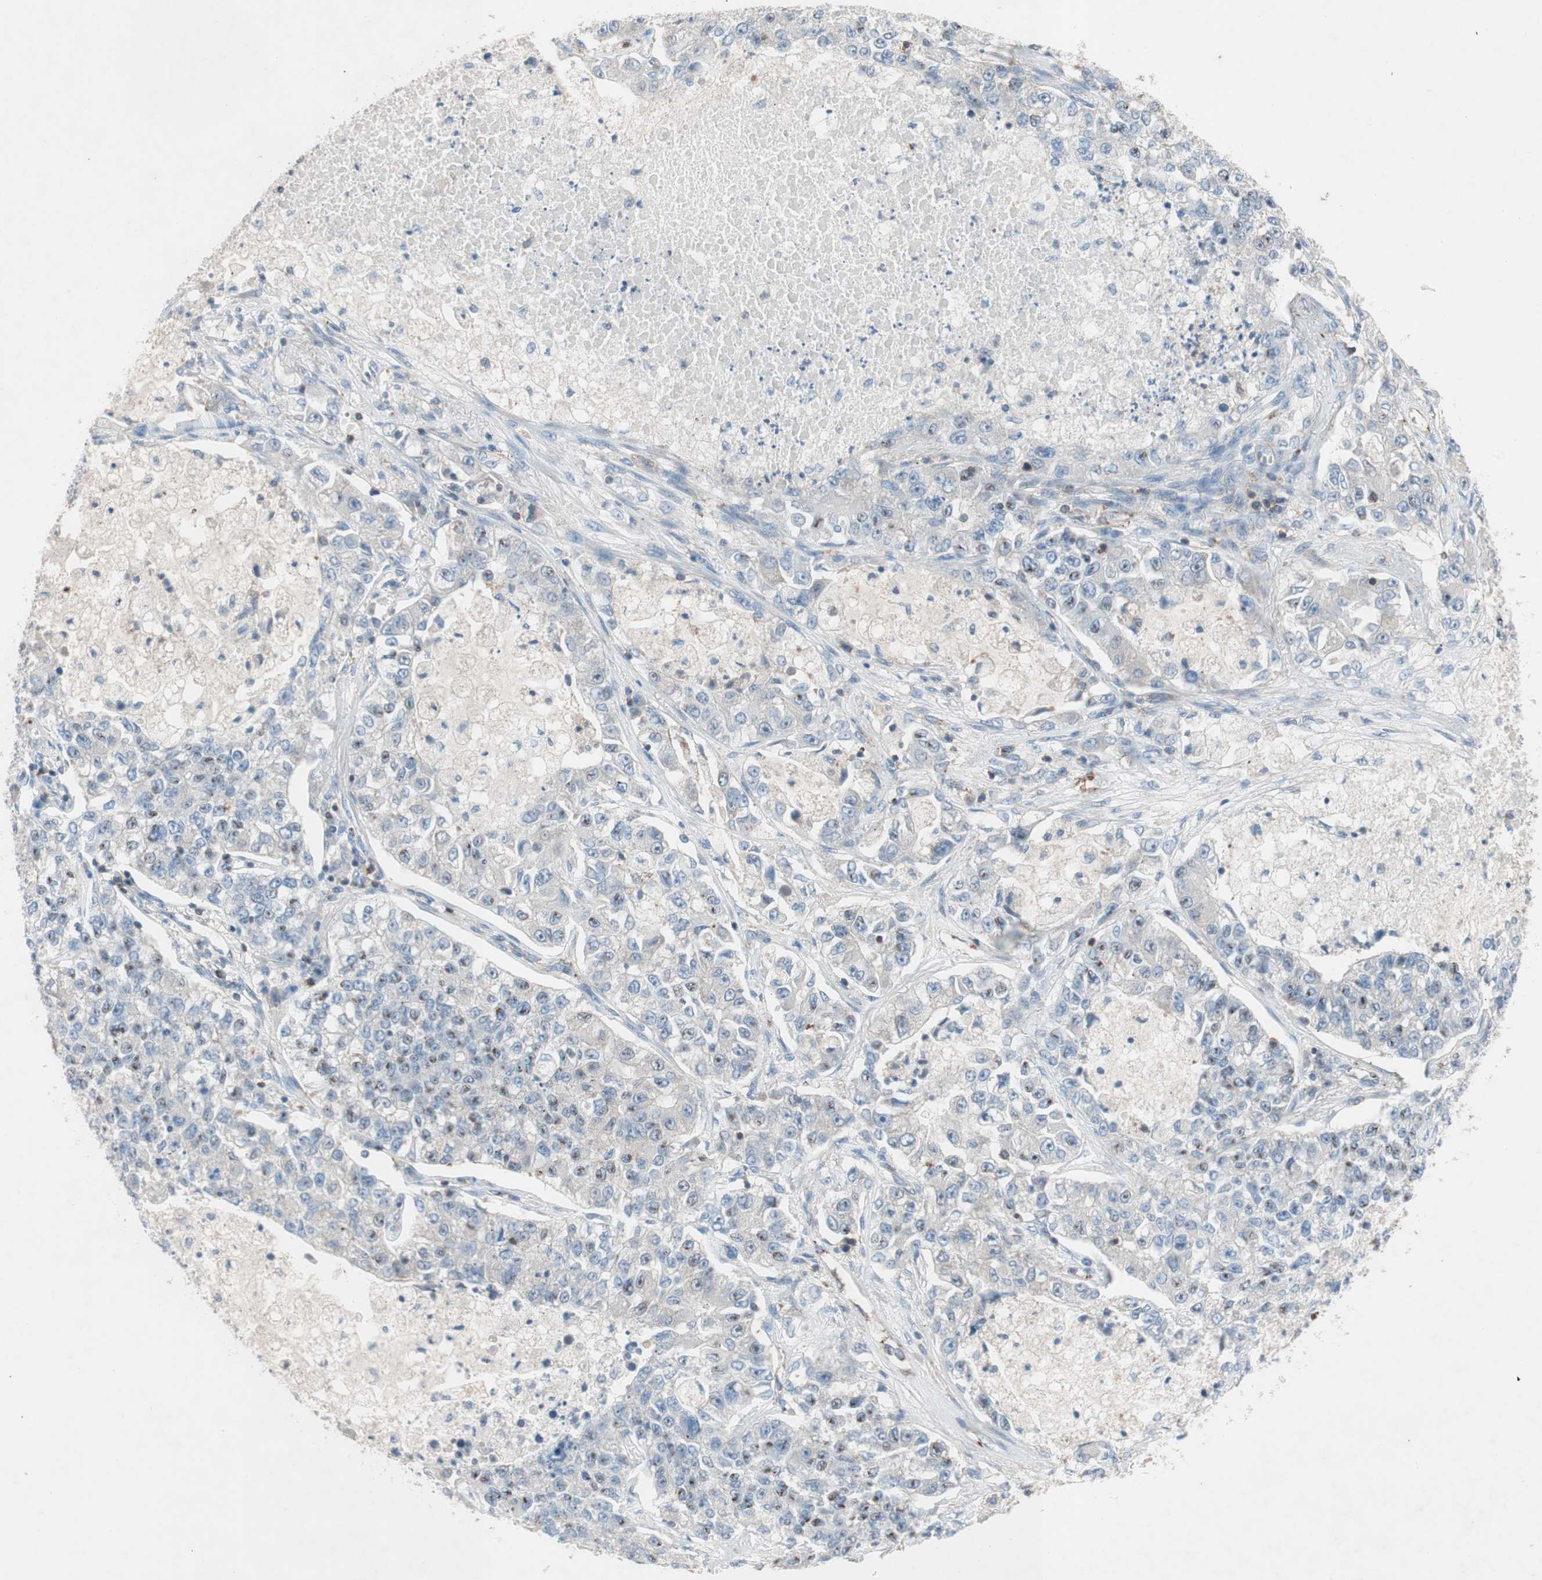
{"staining": {"intensity": "negative", "quantity": "none", "location": "none"}, "tissue": "lung cancer", "cell_type": "Tumor cells", "image_type": "cancer", "snomed": [{"axis": "morphology", "description": "Adenocarcinoma, NOS"}, {"axis": "topography", "description": "Lung"}], "caption": "Protein analysis of lung cancer shows no significant expression in tumor cells.", "gene": "GALT", "patient": {"sex": "male", "age": 49}}